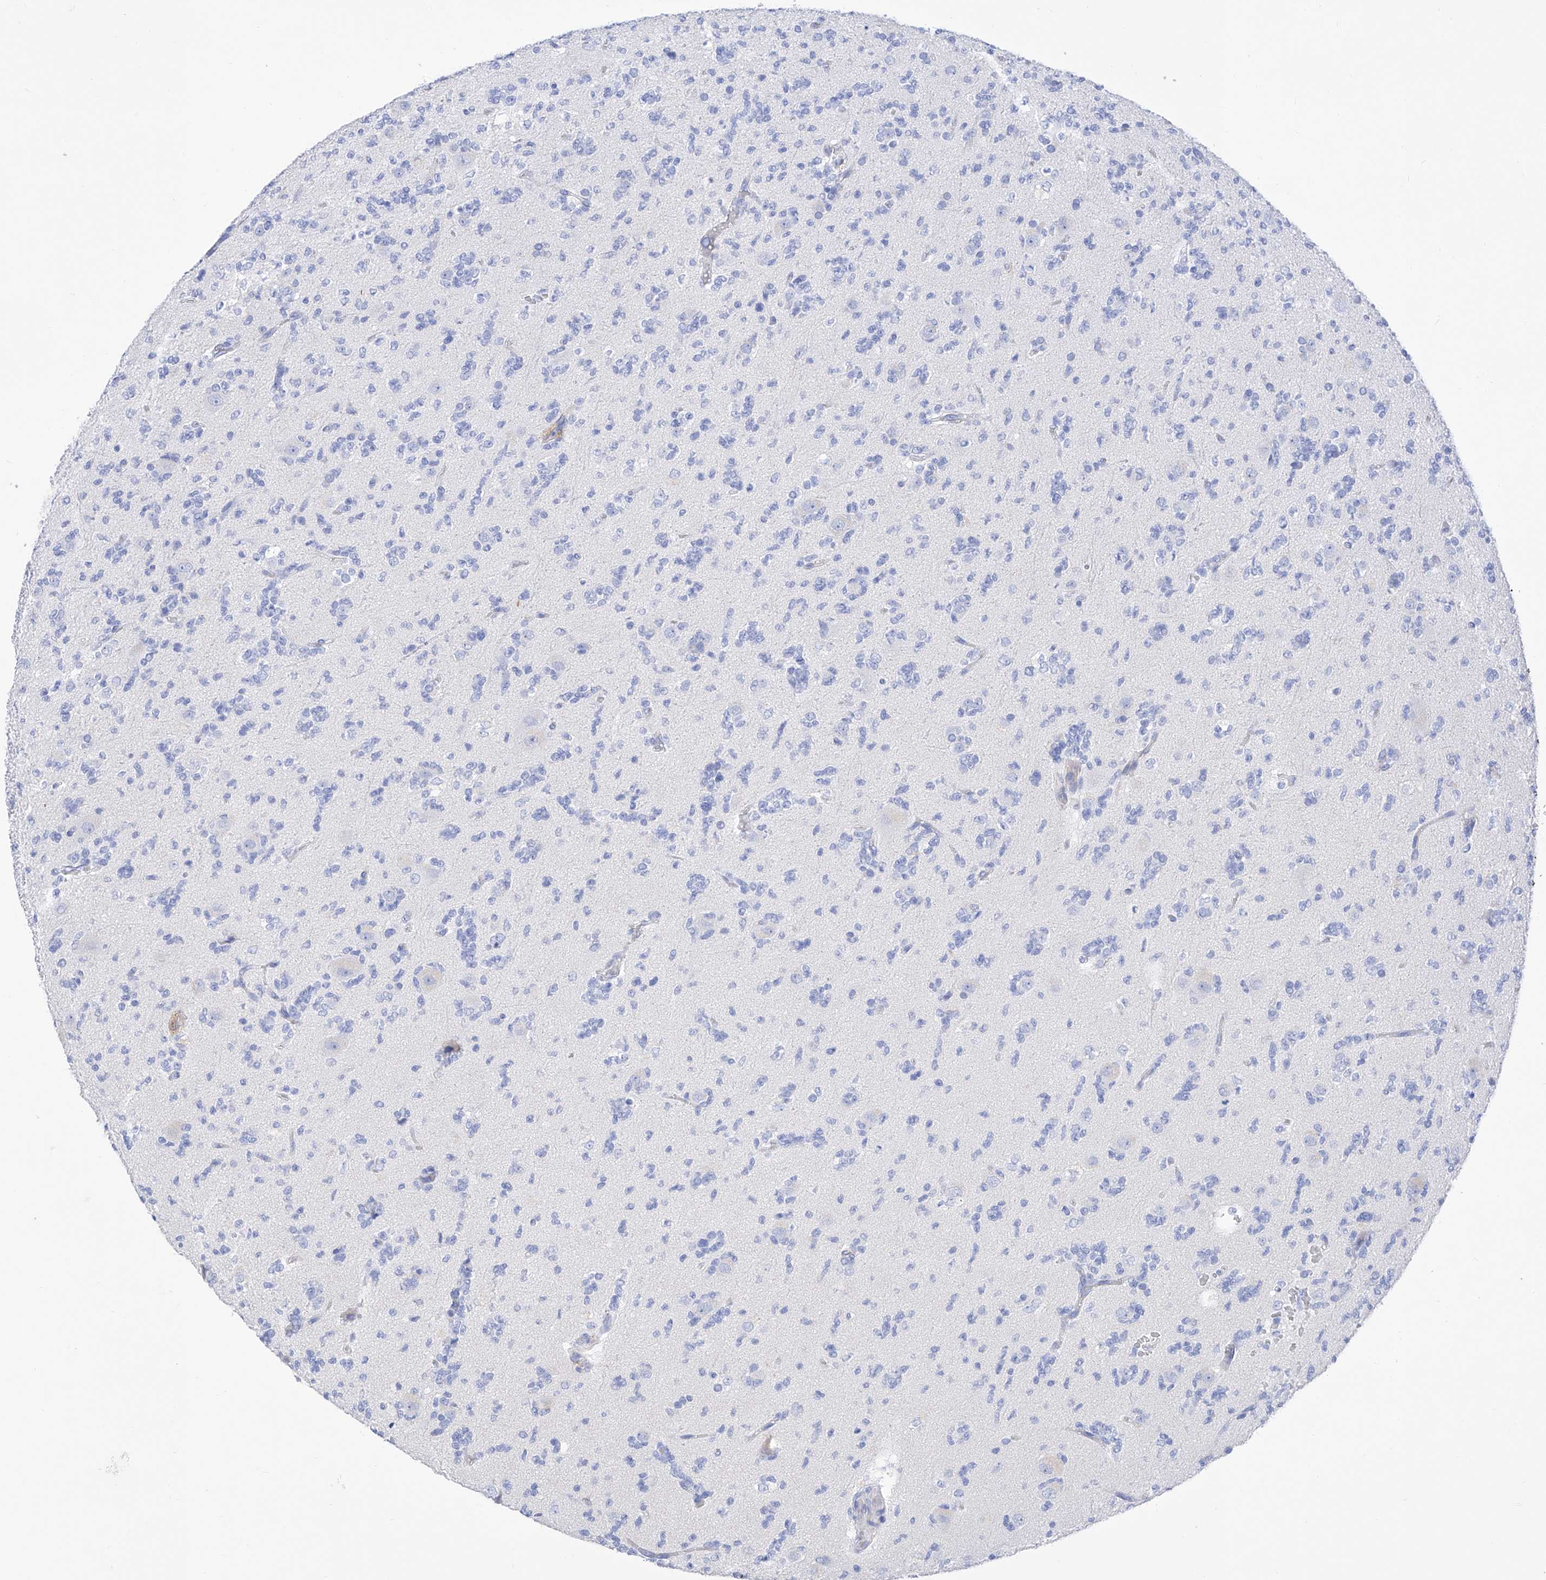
{"staining": {"intensity": "negative", "quantity": "none", "location": "none"}, "tissue": "glioma", "cell_type": "Tumor cells", "image_type": "cancer", "snomed": [{"axis": "morphology", "description": "Glioma, malignant, High grade"}, {"axis": "topography", "description": "Brain"}], "caption": "Immunohistochemistry (IHC) histopathology image of human glioma stained for a protein (brown), which demonstrates no staining in tumor cells.", "gene": "TRPC7", "patient": {"sex": "female", "age": 62}}